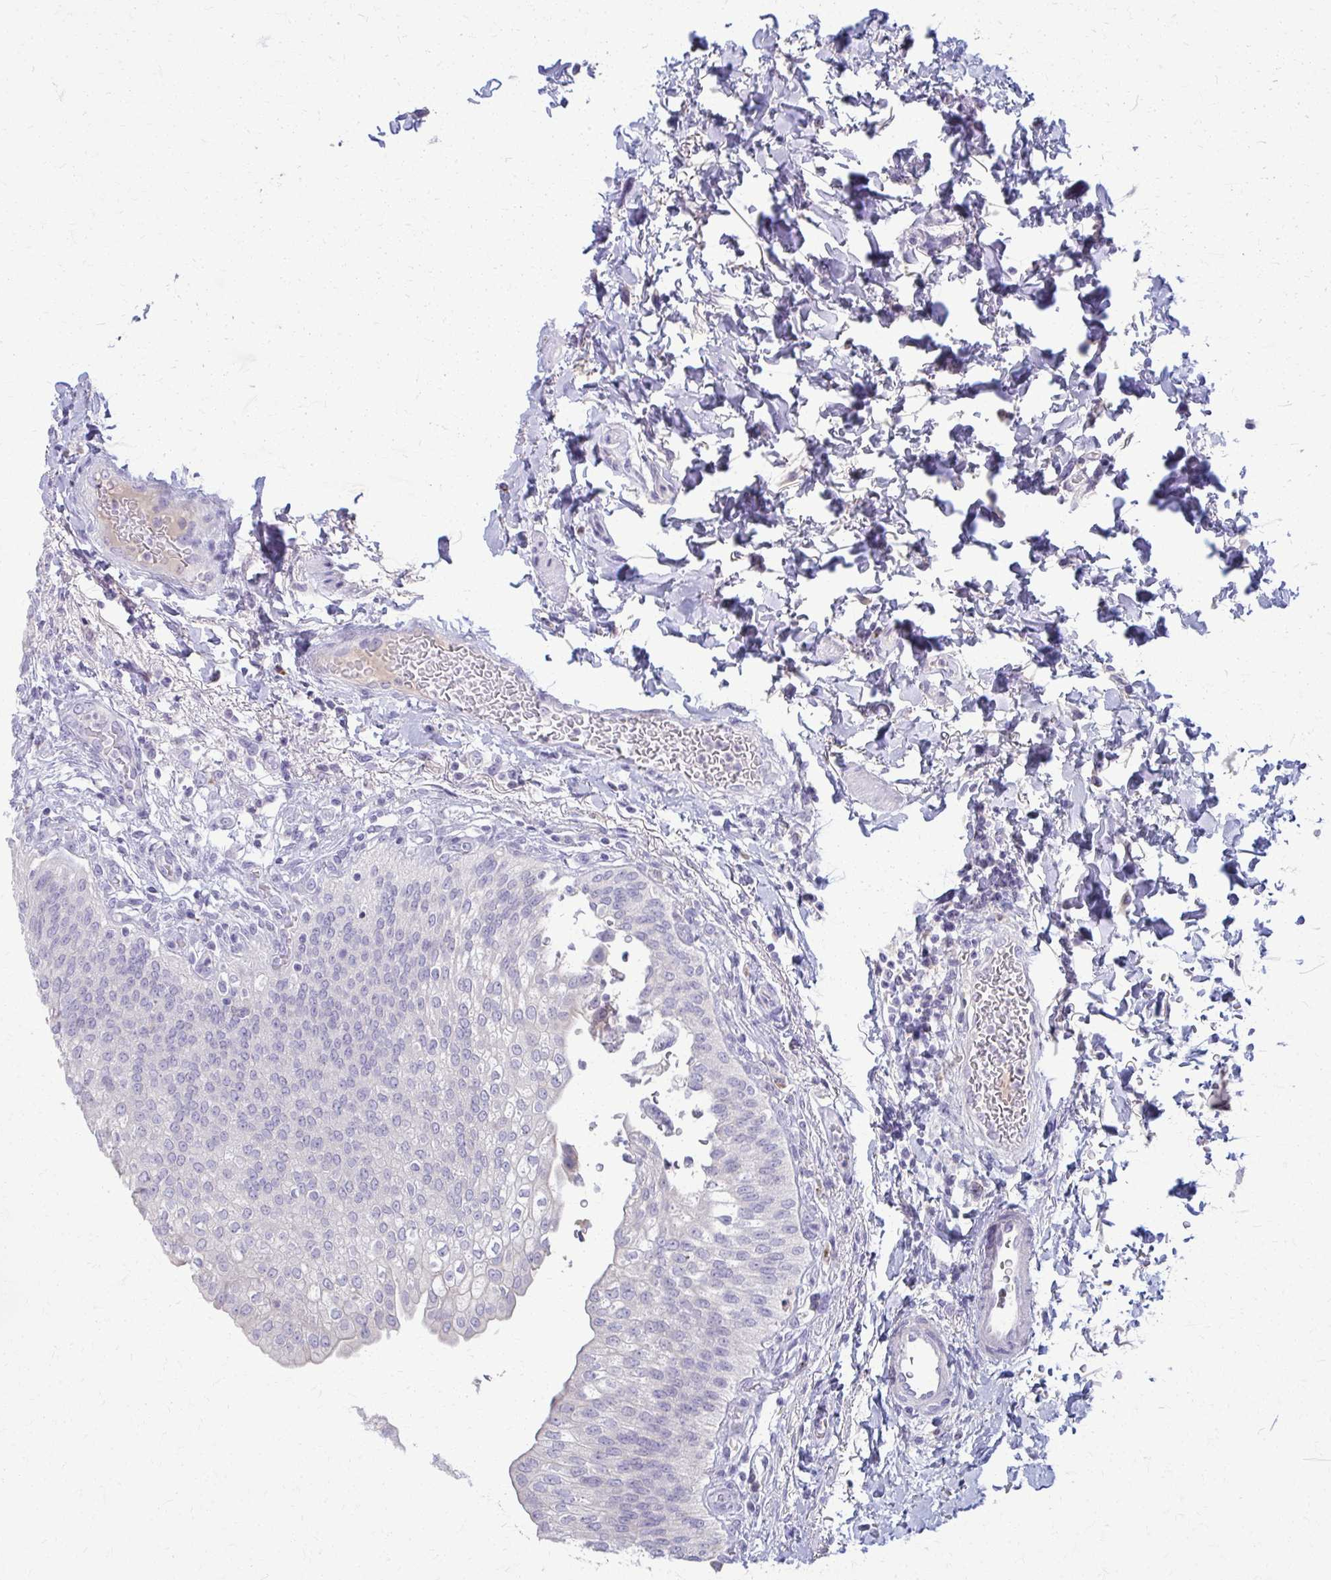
{"staining": {"intensity": "weak", "quantity": "<25%", "location": "cytoplasmic/membranous,nuclear"}, "tissue": "urinary bladder", "cell_type": "Urothelial cells", "image_type": "normal", "snomed": [{"axis": "morphology", "description": "Normal tissue, NOS"}, {"axis": "topography", "description": "Urinary bladder"}, {"axis": "topography", "description": "Peripheral nerve tissue"}], "caption": "The histopathology image demonstrates no significant positivity in urothelial cells of urinary bladder. (Stains: DAB (3,3'-diaminobenzidine) immunohistochemistry (IHC) with hematoxylin counter stain, Microscopy: brightfield microscopy at high magnification).", "gene": "ENSG00000275249", "patient": {"sex": "female", "age": 60}}